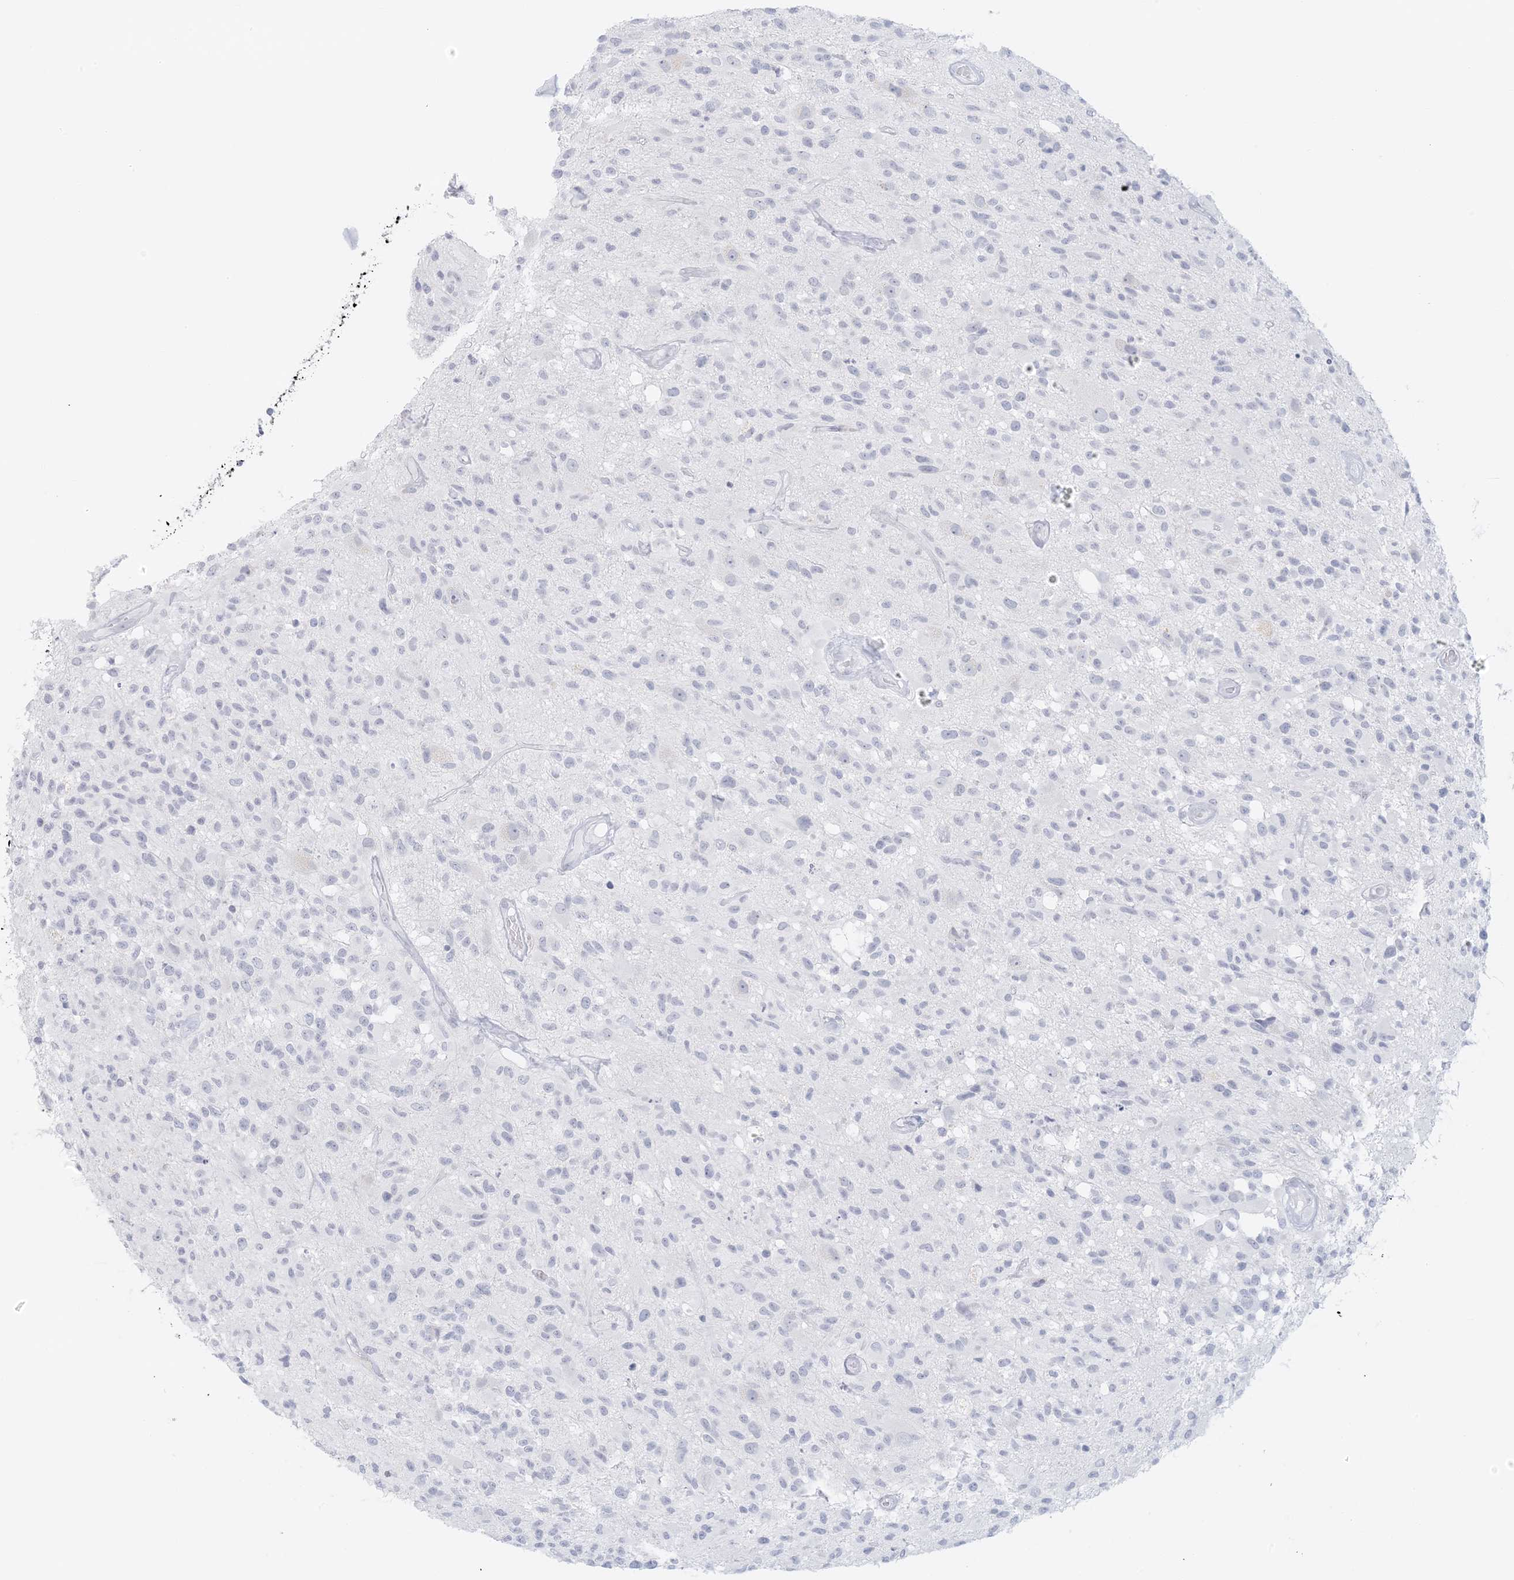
{"staining": {"intensity": "negative", "quantity": "none", "location": "none"}, "tissue": "glioma", "cell_type": "Tumor cells", "image_type": "cancer", "snomed": [{"axis": "morphology", "description": "Glioma, malignant, High grade"}, {"axis": "morphology", "description": "Glioblastoma, NOS"}, {"axis": "topography", "description": "Brain"}], "caption": "A high-resolution photomicrograph shows immunohistochemistry staining of glioma, which displays no significant positivity in tumor cells.", "gene": "LIPT1", "patient": {"sex": "male", "age": 60}}